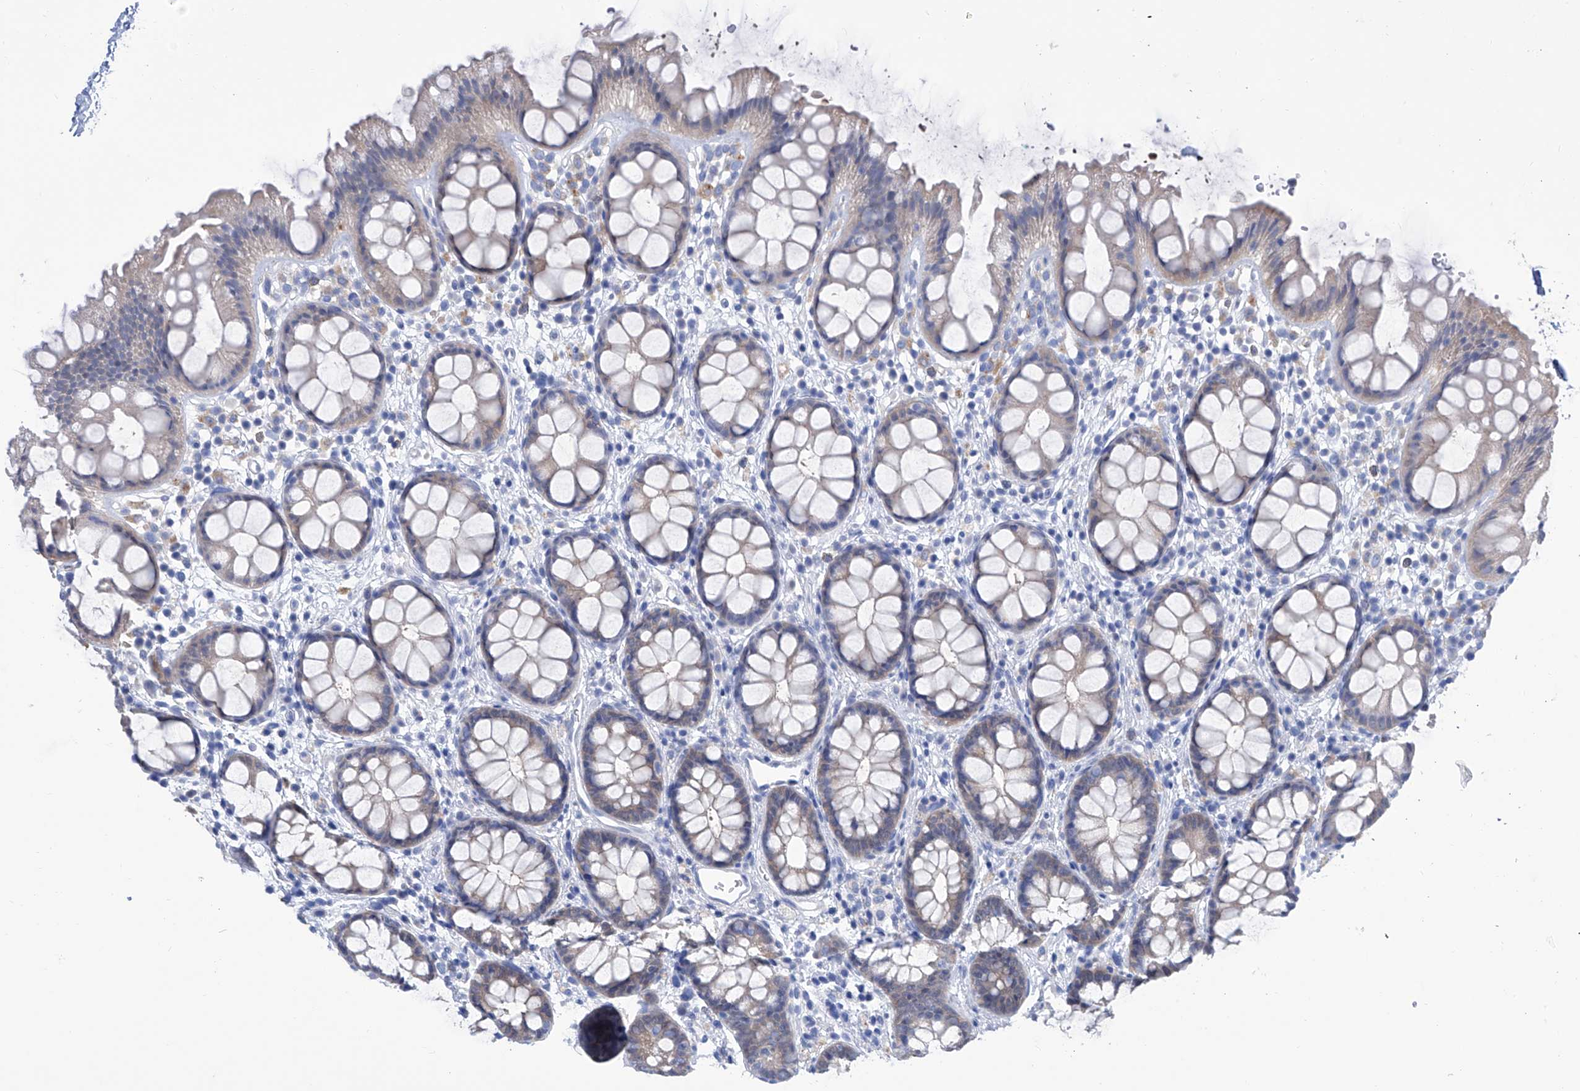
{"staining": {"intensity": "negative", "quantity": "none", "location": "none"}, "tissue": "rectum", "cell_type": "Glandular cells", "image_type": "normal", "snomed": [{"axis": "morphology", "description": "Normal tissue, NOS"}, {"axis": "topography", "description": "Rectum"}], "caption": "Immunohistochemistry image of unremarkable human rectum stained for a protein (brown), which reveals no staining in glandular cells.", "gene": "IMPA2", "patient": {"sex": "female", "age": 65}}